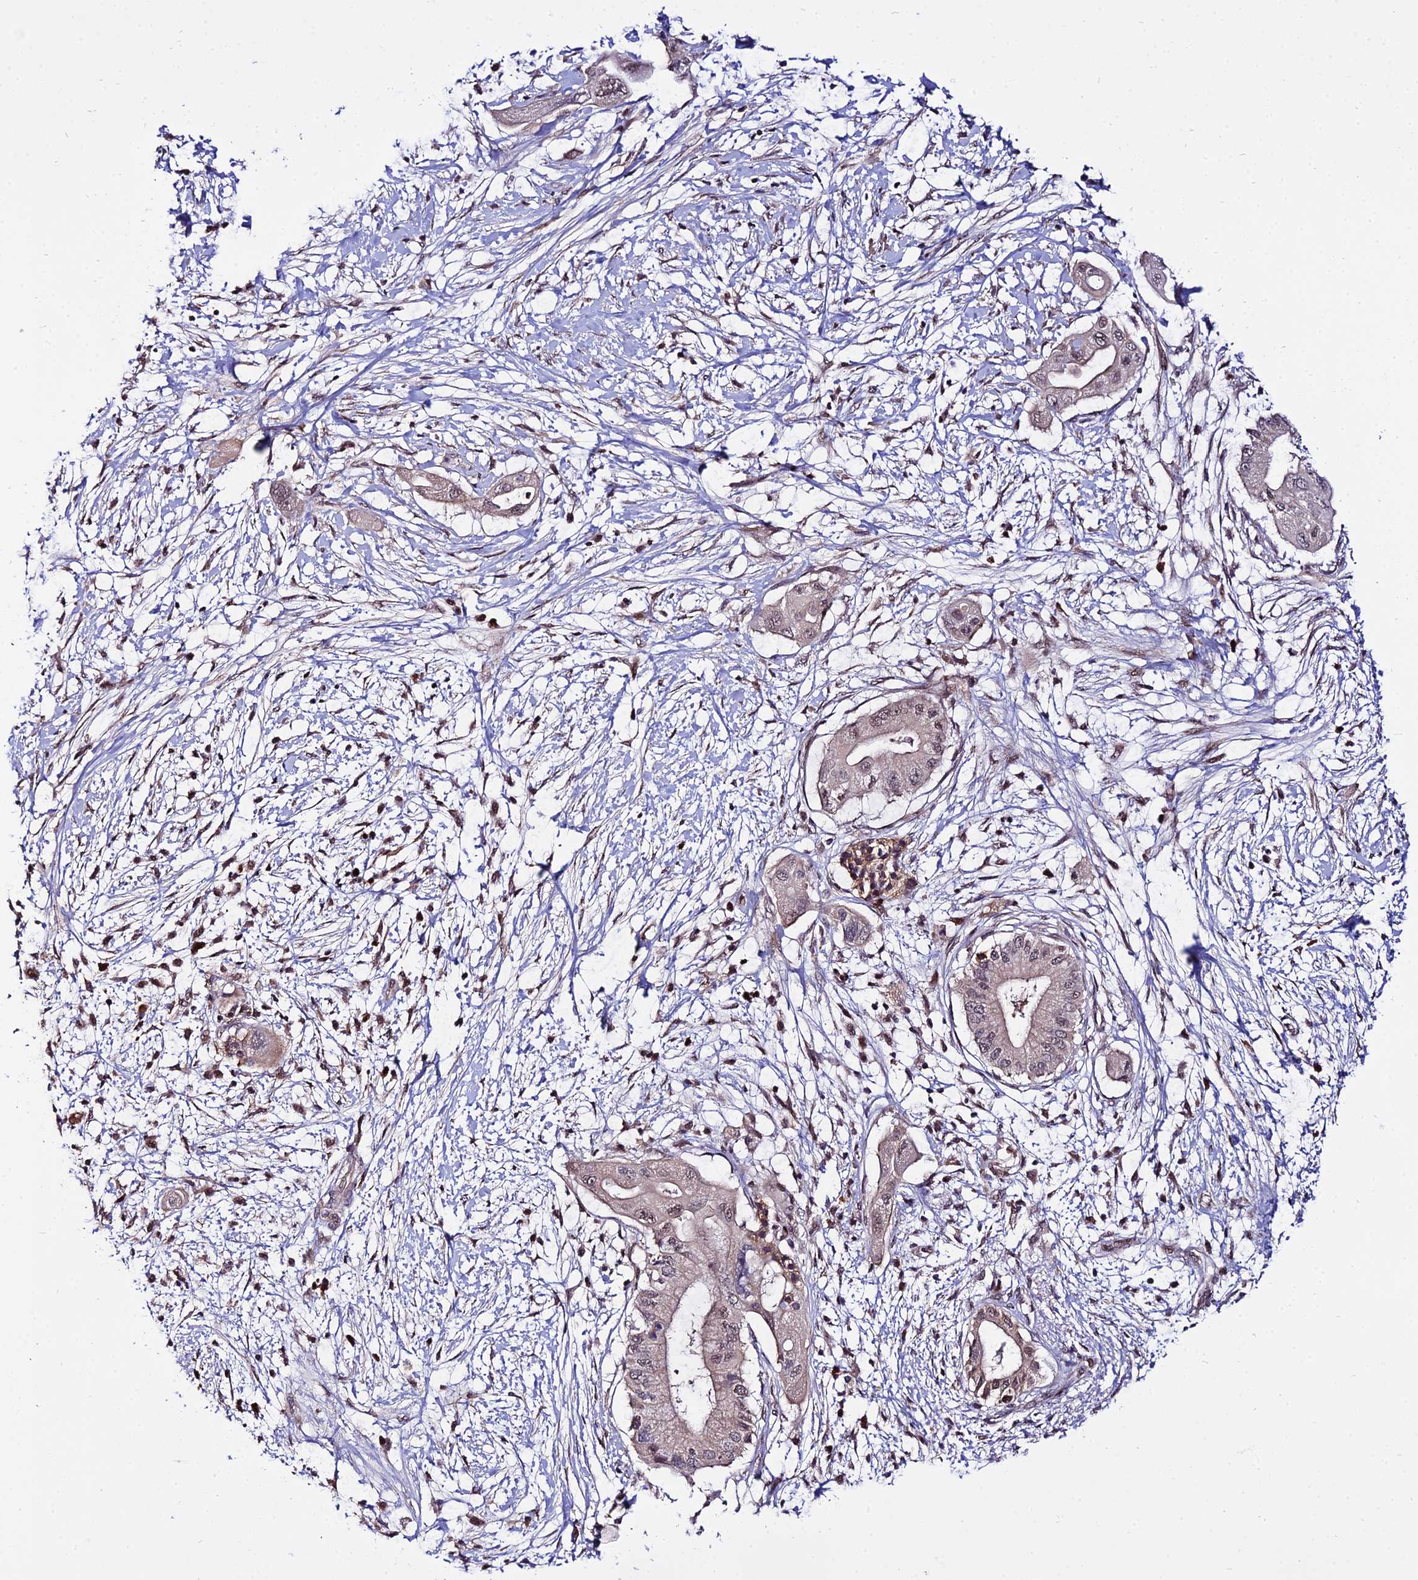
{"staining": {"intensity": "weak", "quantity": ">75%", "location": "nuclear"}, "tissue": "pancreatic cancer", "cell_type": "Tumor cells", "image_type": "cancer", "snomed": [{"axis": "morphology", "description": "Adenocarcinoma, NOS"}, {"axis": "topography", "description": "Pancreas"}], "caption": "Protein staining by IHC reveals weak nuclear positivity in about >75% of tumor cells in pancreatic adenocarcinoma. The staining was performed using DAB to visualize the protein expression in brown, while the nuclei were stained in blue with hematoxylin (Magnification: 20x).", "gene": "CIB3", "patient": {"sex": "male", "age": 68}}